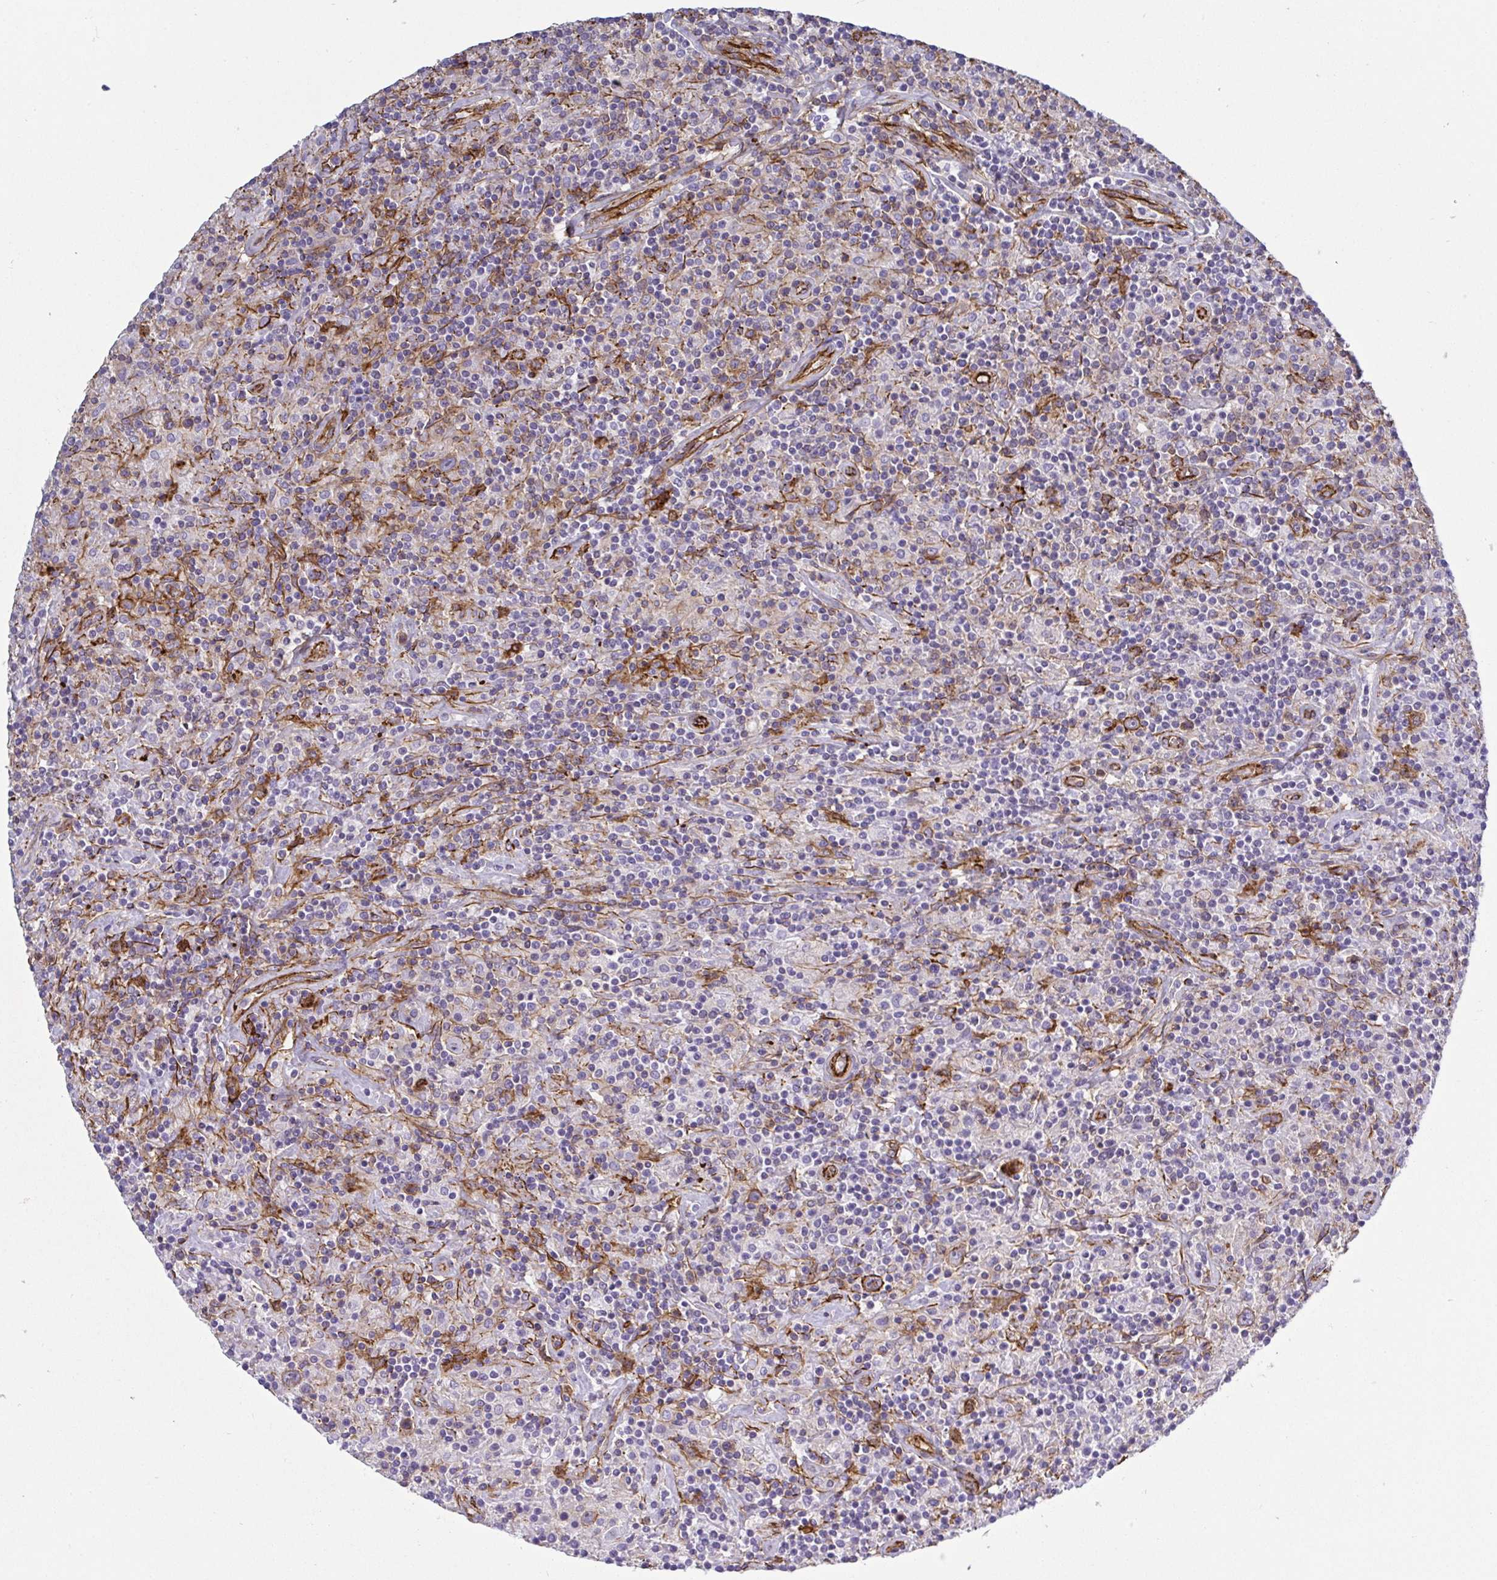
{"staining": {"intensity": "moderate", "quantity": "<25%", "location": "cytoplasmic/membranous"}, "tissue": "lymphoma", "cell_type": "Tumor cells", "image_type": "cancer", "snomed": [{"axis": "morphology", "description": "Hodgkin's disease, NOS"}, {"axis": "topography", "description": "Lymph node"}], "caption": "Immunohistochemistry (IHC) (DAB (3,3'-diaminobenzidine)) staining of human lymphoma reveals moderate cytoplasmic/membranous protein expression in about <25% of tumor cells.", "gene": "LIMA1", "patient": {"sex": "male", "age": 70}}